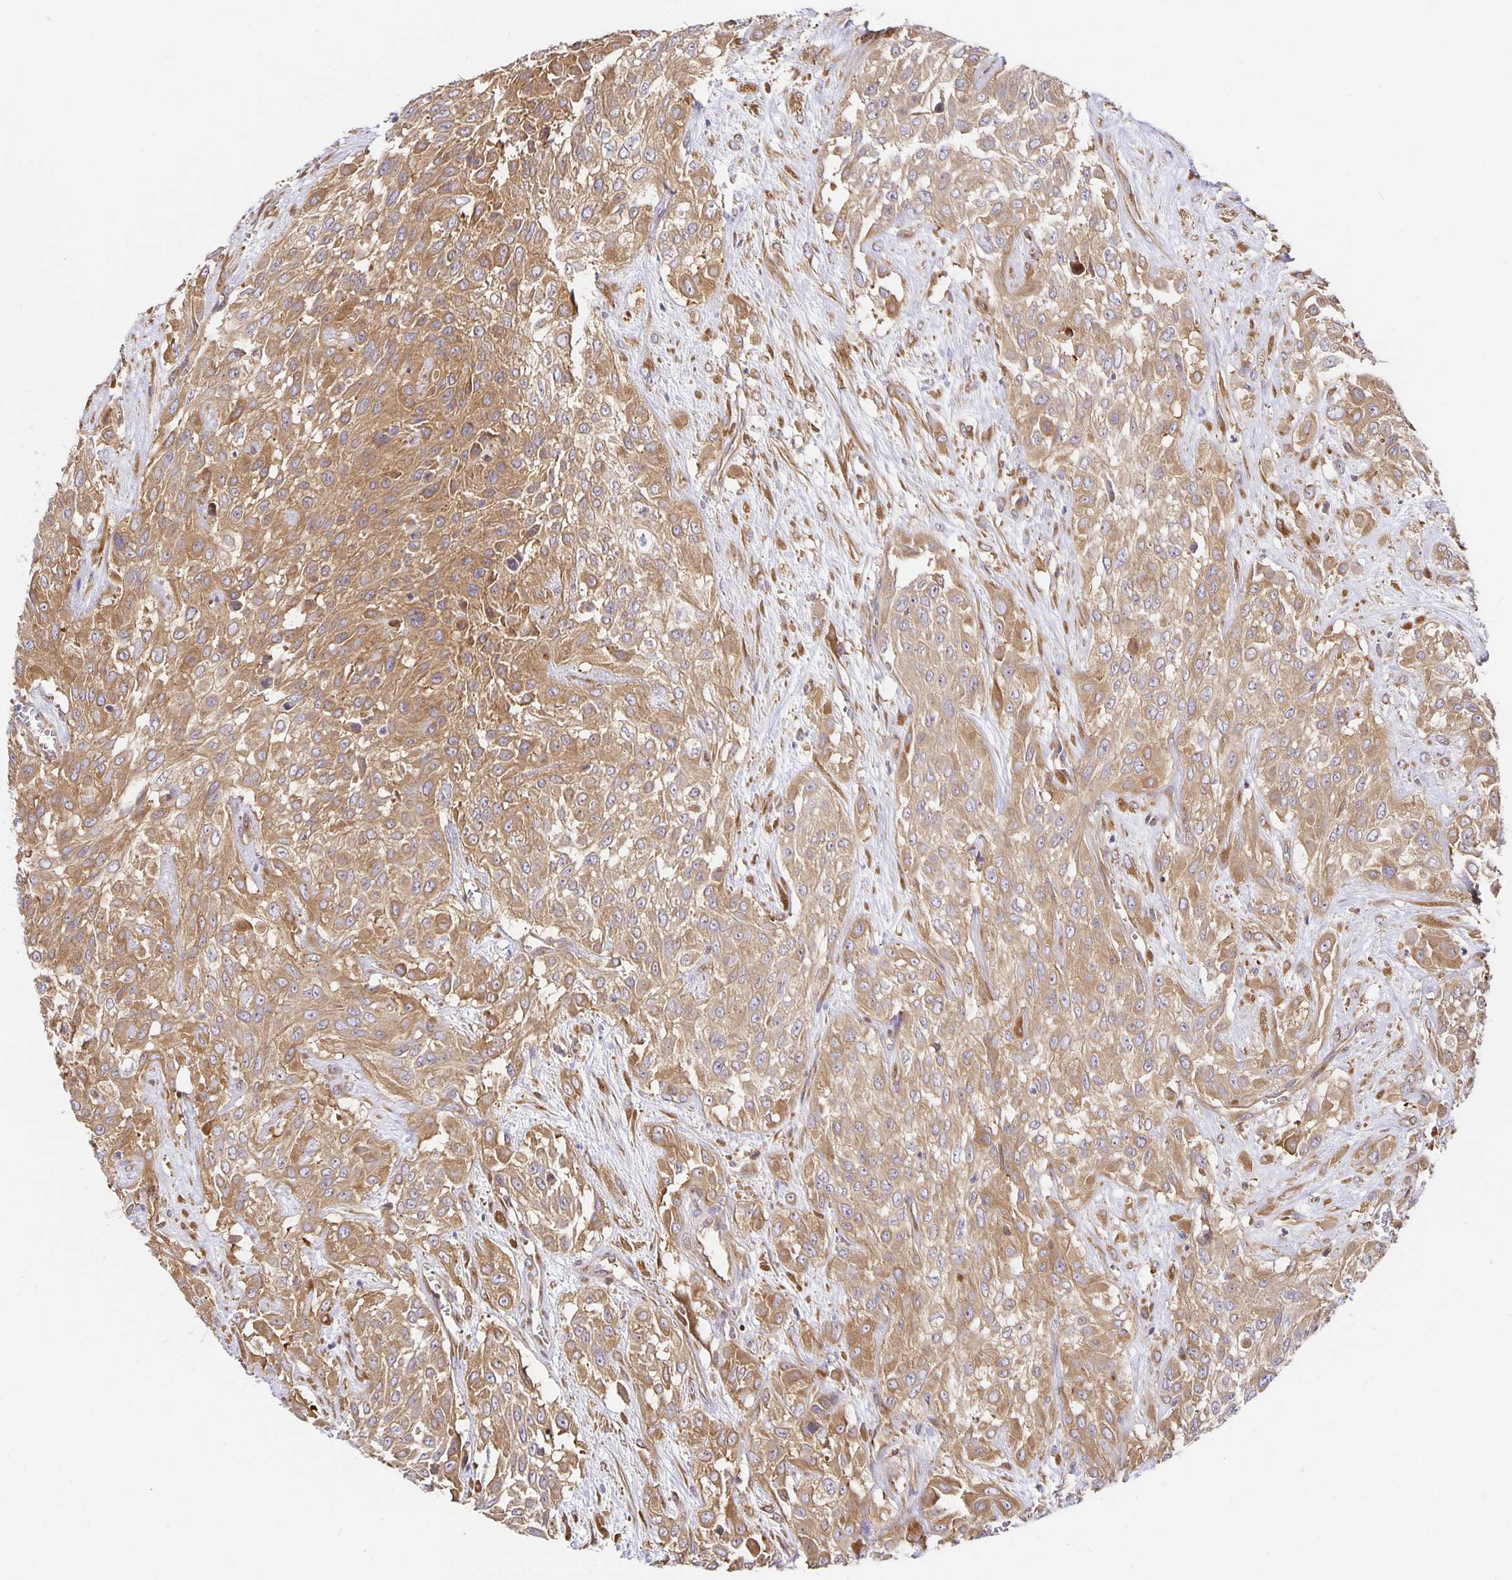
{"staining": {"intensity": "moderate", "quantity": ">75%", "location": "cytoplasmic/membranous"}, "tissue": "urothelial cancer", "cell_type": "Tumor cells", "image_type": "cancer", "snomed": [{"axis": "morphology", "description": "Urothelial carcinoma, High grade"}, {"axis": "topography", "description": "Urinary bladder"}], "caption": "Urothelial cancer stained for a protein (brown) reveals moderate cytoplasmic/membranous positive positivity in about >75% of tumor cells.", "gene": "USO1", "patient": {"sex": "male", "age": 57}}